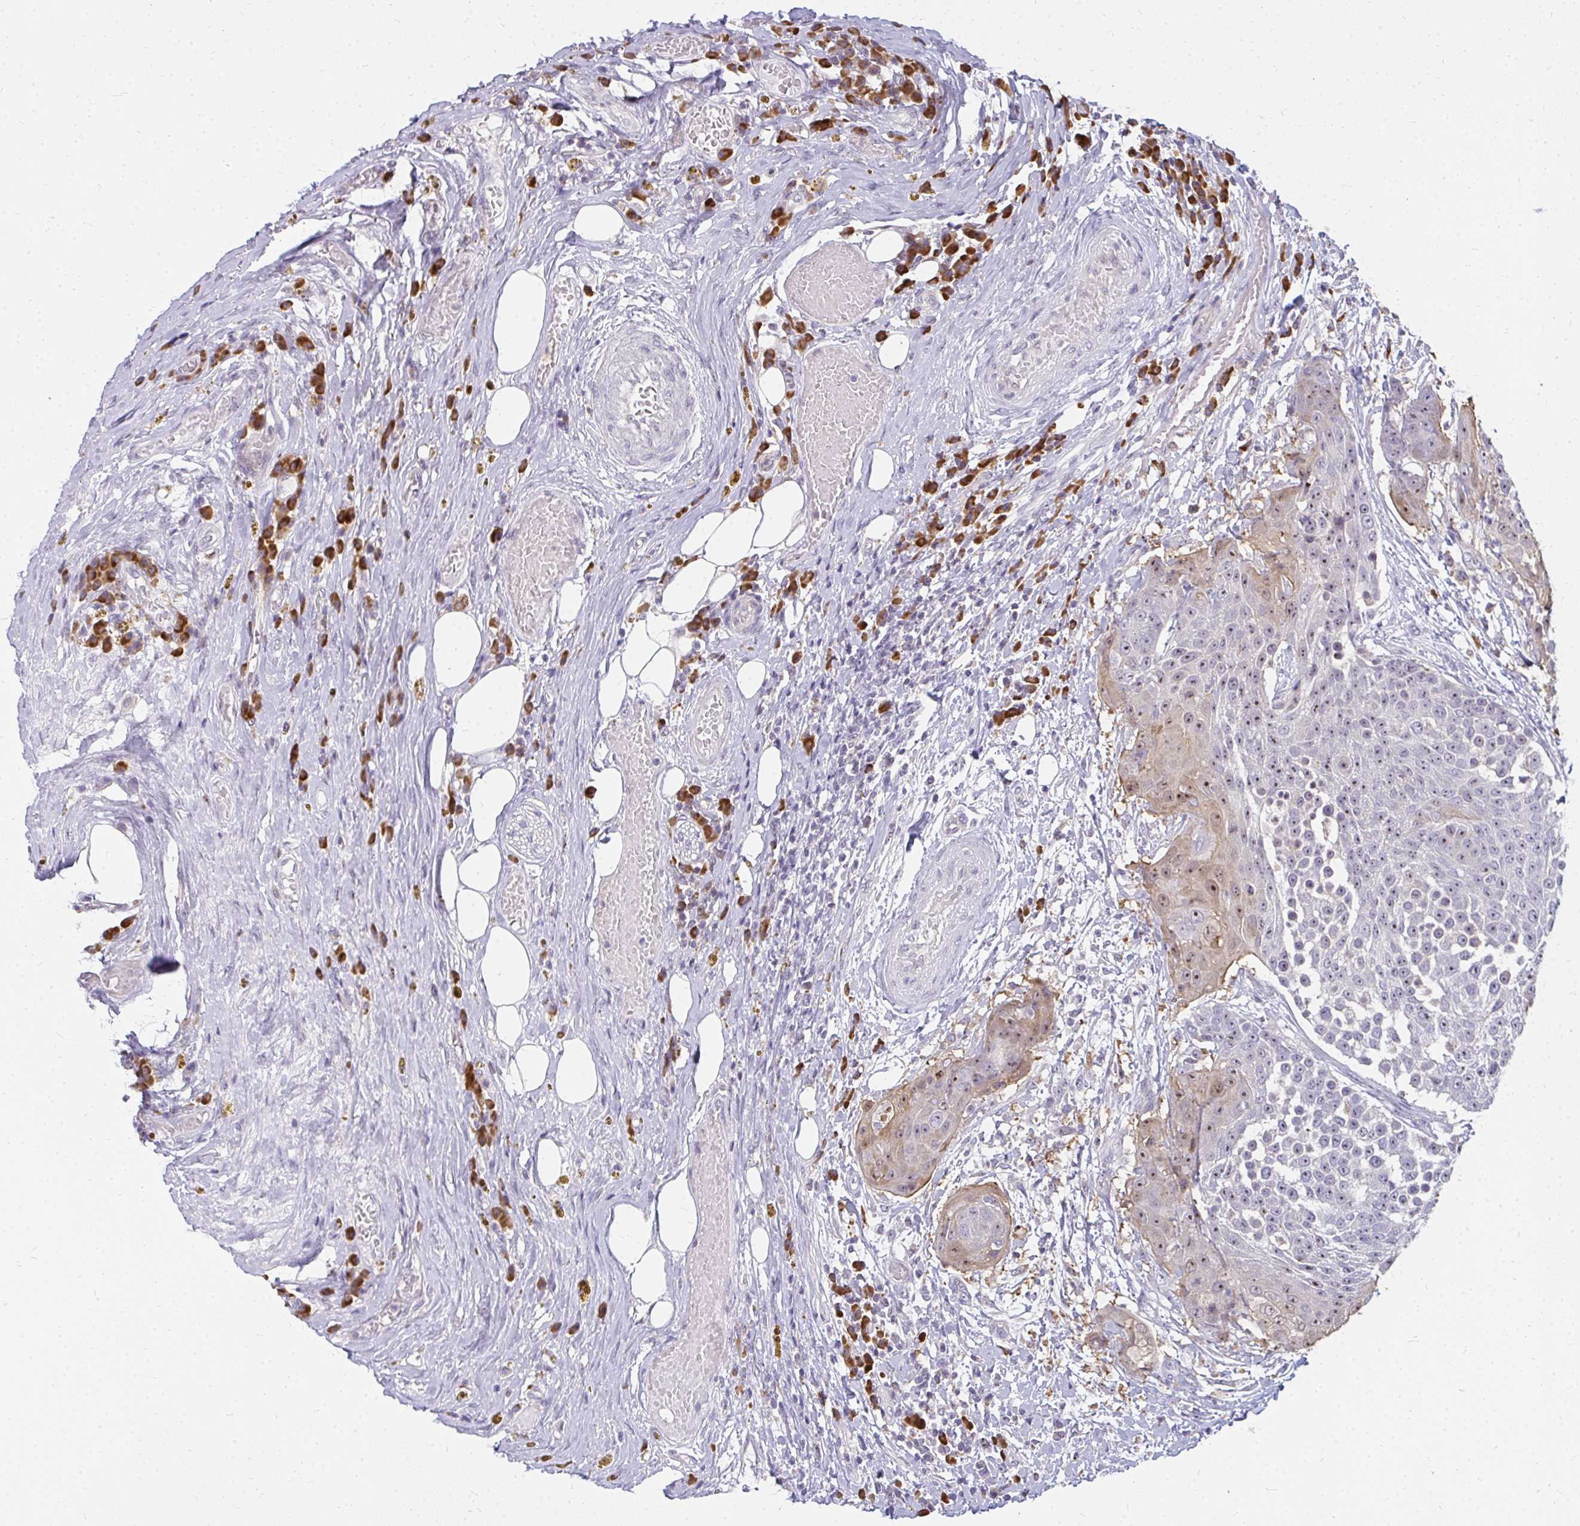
{"staining": {"intensity": "moderate", "quantity": ">75%", "location": "cytoplasmic/membranous,nuclear"}, "tissue": "urothelial cancer", "cell_type": "Tumor cells", "image_type": "cancer", "snomed": [{"axis": "morphology", "description": "Urothelial carcinoma, High grade"}, {"axis": "topography", "description": "Urinary bladder"}], "caption": "Immunohistochemical staining of high-grade urothelial carcinoma exhibits medium levels of moderate cytoplasmic/membranous and nuclear protein expression in approximately >75% of tumor cells.", "gene": "FAM9A", "patient": {"sex": "female", "age": 63}}